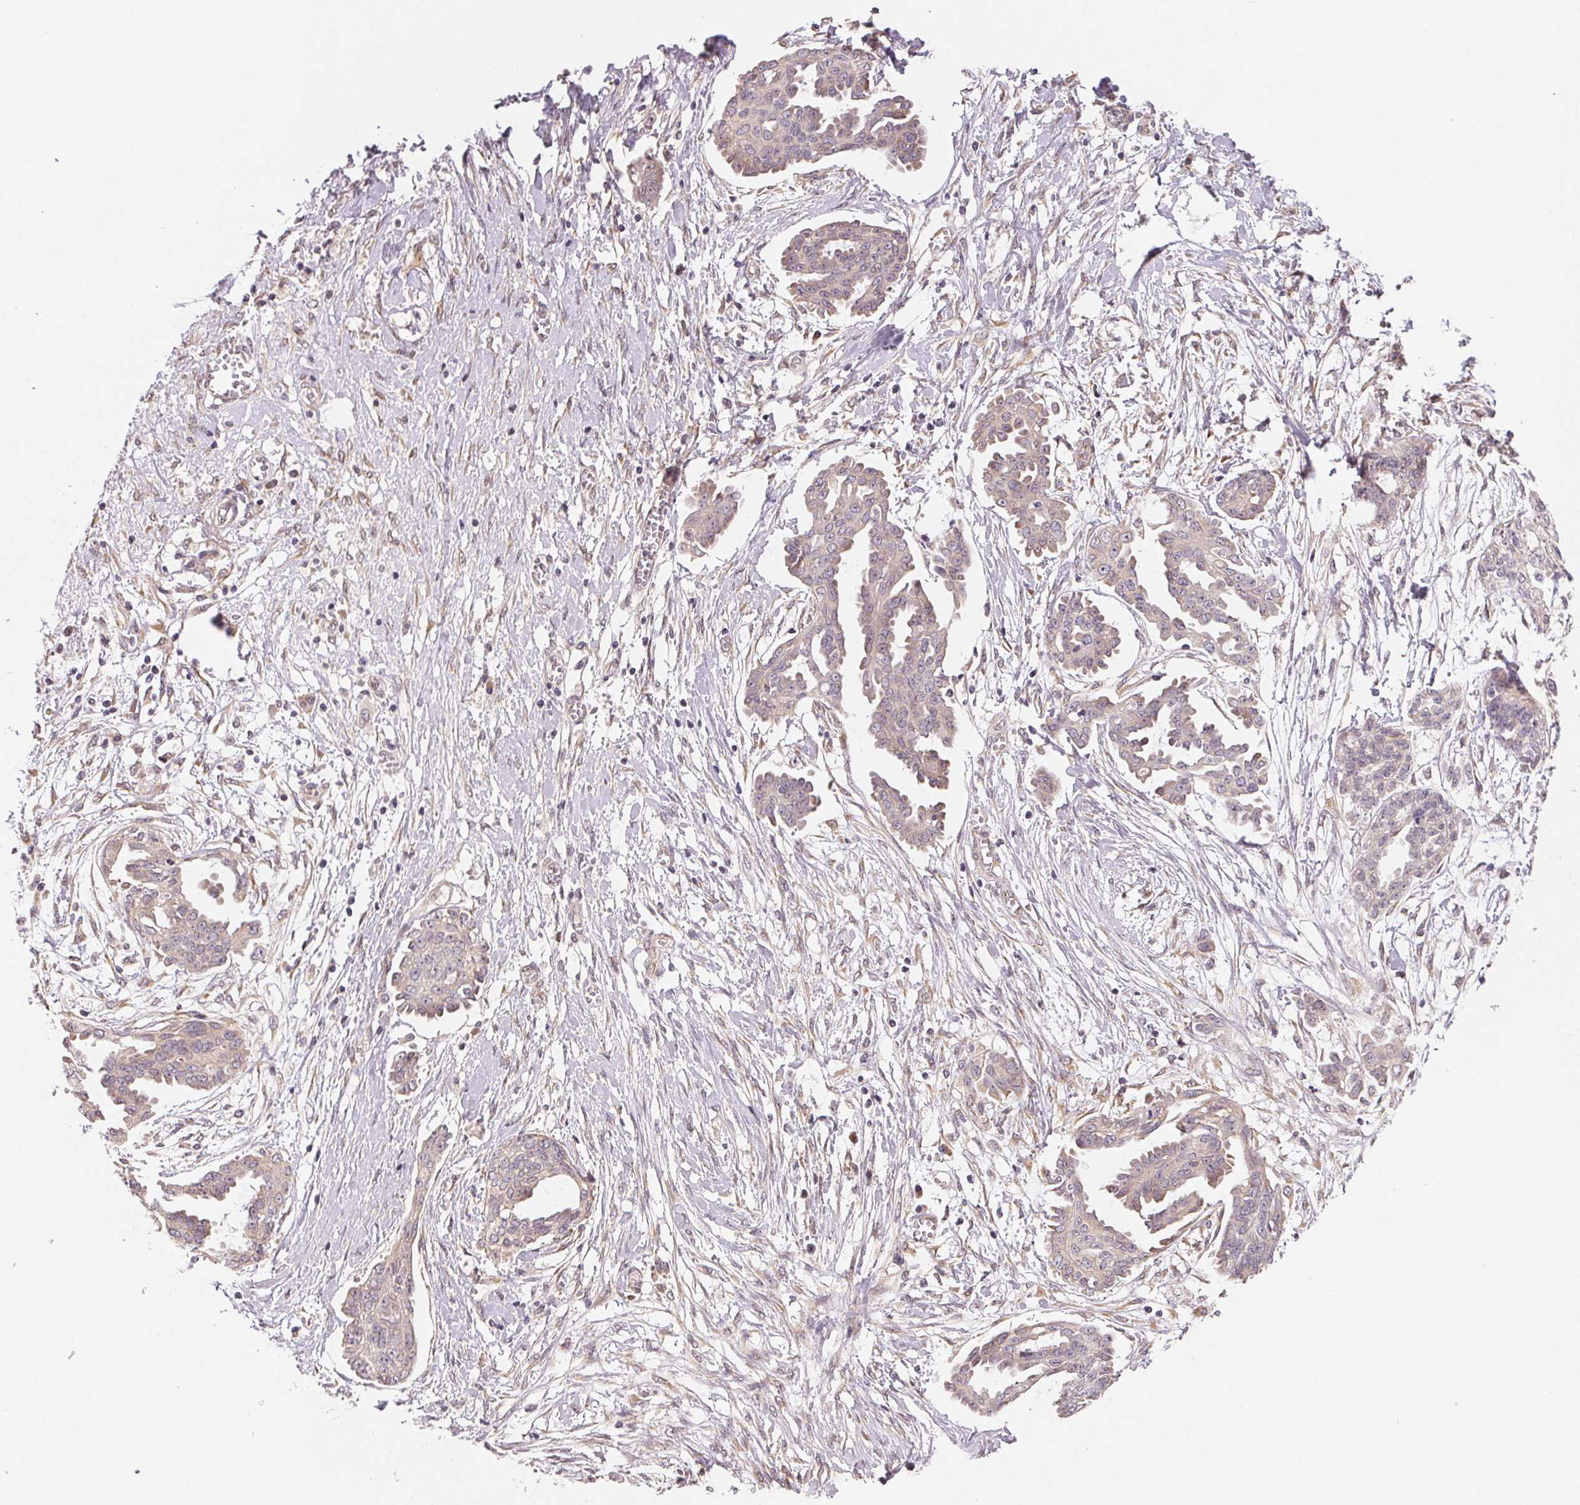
{"staining": {"intensity": "negative", "quantity": "none", "location": "none"}, "tissue": "ovarian cancer", "cell_type": "Tumor cells", "image_type": "cancer", "snomed": [{"axis": "morphology", "description": "Cystadenocarcinoma, serous, NOS"}, {"axis": "topography", "description": "Ovary"}], "caption": "Immunohistochemistry of ovarian serous cystadenocarcinoma demonstrates no staining in tumor cells.", "gene": "EI24", "patient": {"sex": "female", "age": 71}}